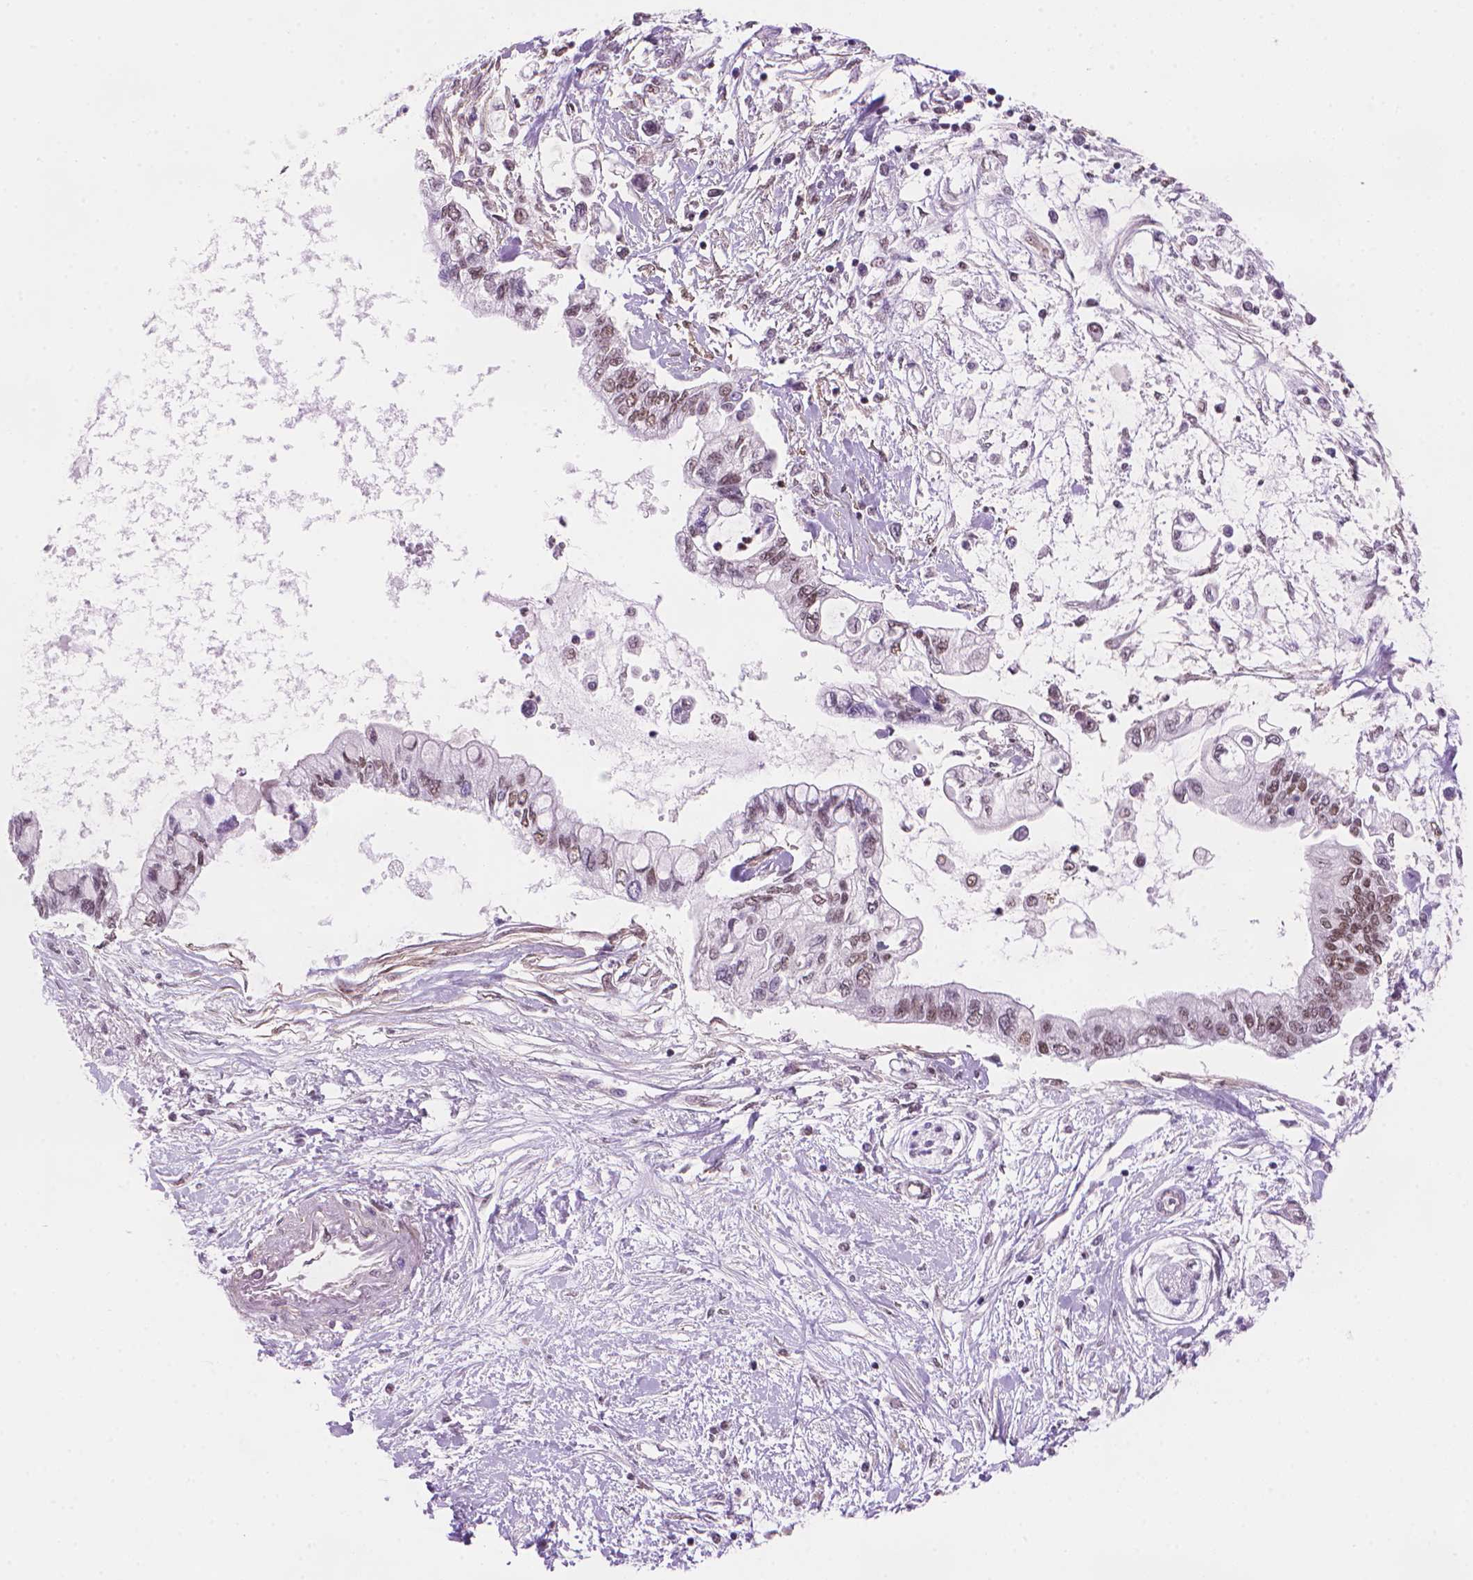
{"staining": {"intensity": "weak", "quantity": "25%-75%", "location": "nuclear"}, "tissue": "pancreatic cancer", "cell_type": "Tumor cells", "image_type": "cancer", "snomed": [{"axis": "morphology", "description": "Adenocarcinoma, NOS"}, {"axis": "topography", "description": "Pancreas"}], "caption": "Protein positivity by immunohistochemistry (IHC) displays weak nuclear expression in about 25%-75% of tumor cells in pancreatic adenocarcinoma. (DAB (3,3'-diaminobenzidine) = brown stain, brightfield microscopy at high magnification).", "gene": "UBN1", "patient": {"sex": "female", "age": 77}}